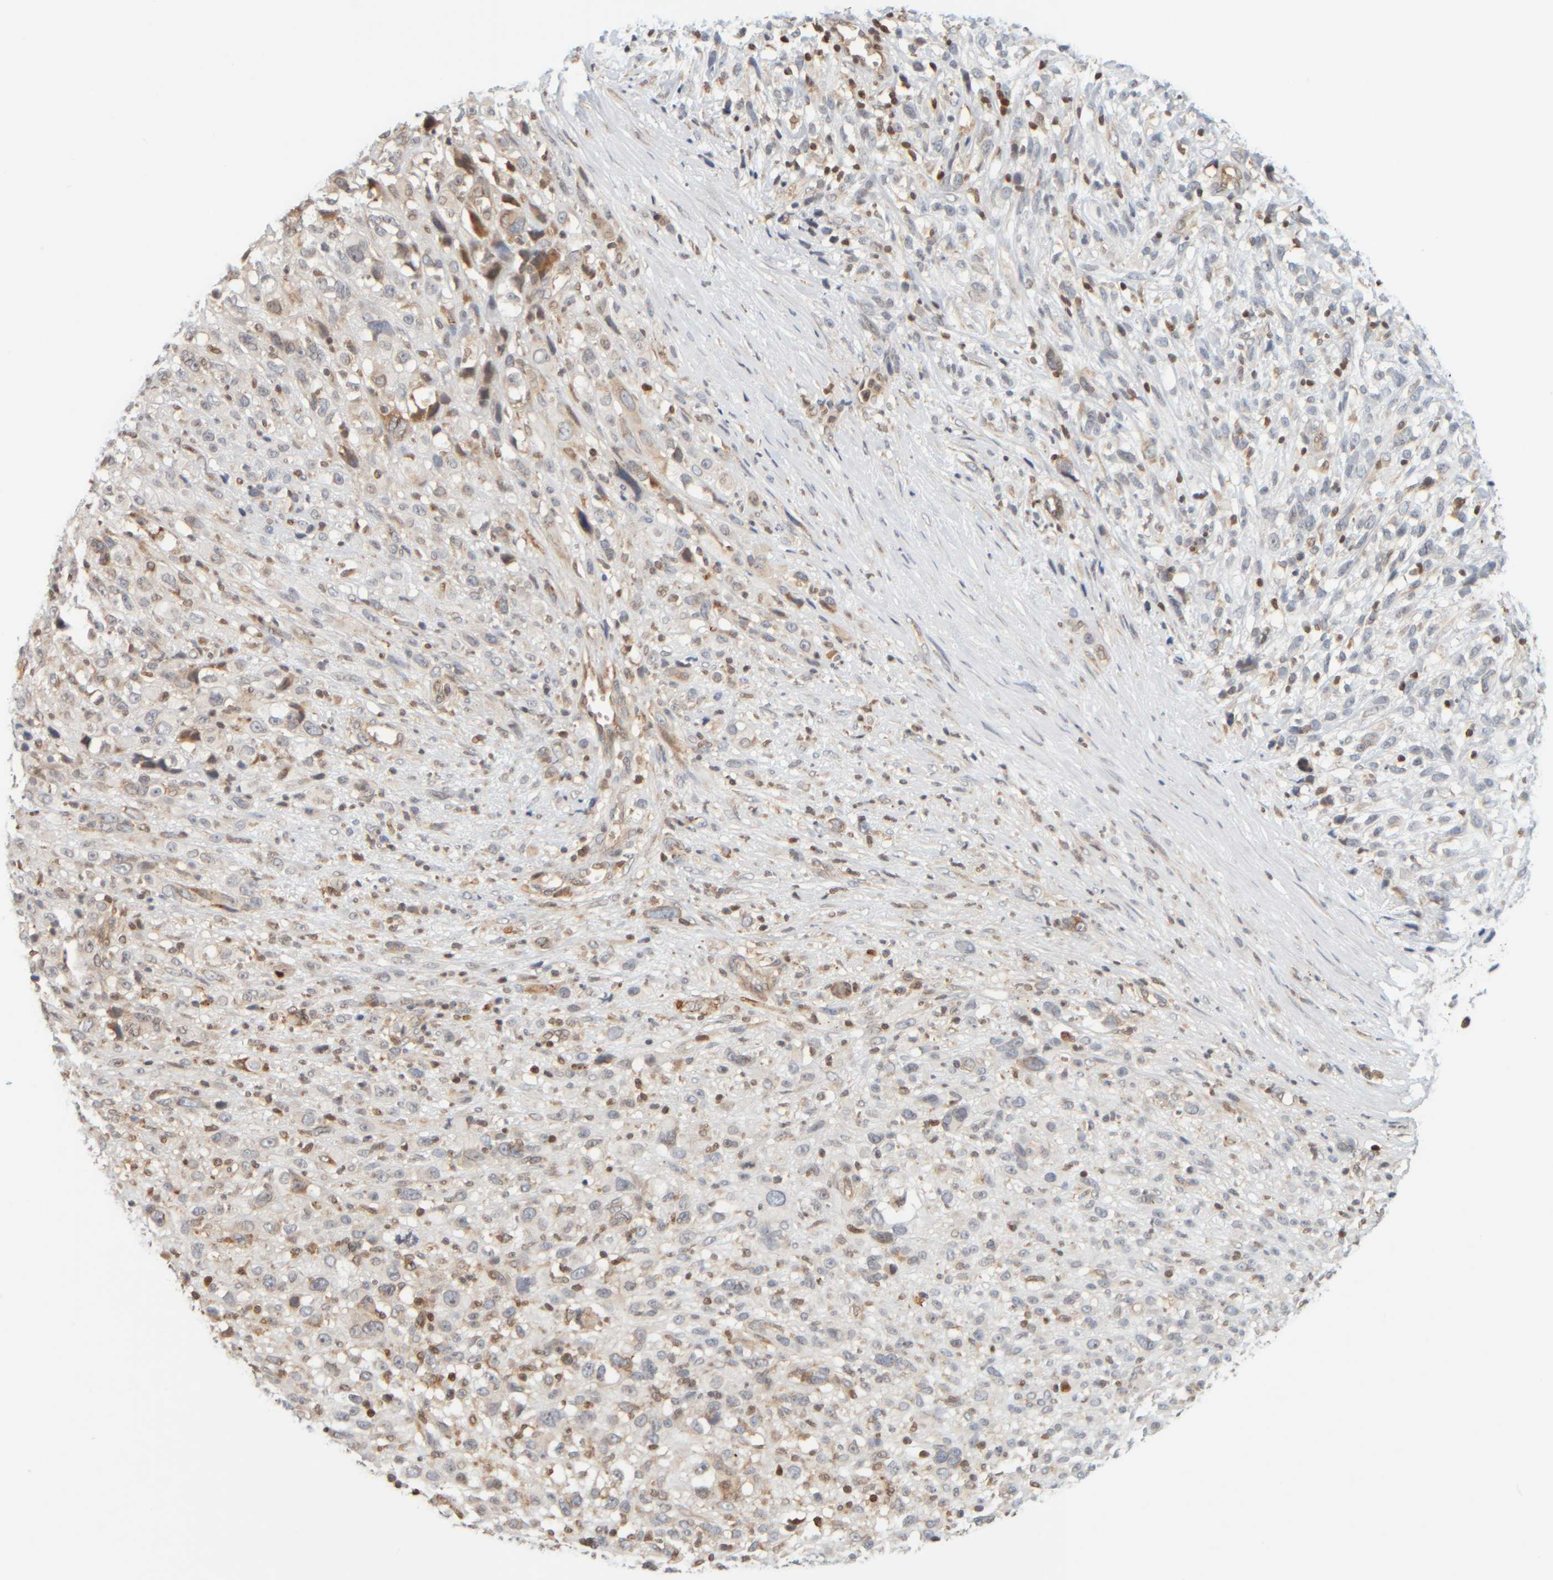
{"staining": {"intensity": "weak", "quantity": "<25%", "location": "cytoplasmic/membranous"}, "tissue": "melanoma", "cell_type": "Tumor cells", "image_type": "cancer", "snomed": [{"axis": "morphology", "description": "Malignant melanoma, NOS"}, {"axis": "topography", "description": "Skin"}], "caption": "The micrograph exhibits no staining of tumor cells in malignant melanoma. Brightfield microscopy of immunohistochemistry (IHC) stained with DAB (3,3'-diaminobenzidine) (brown) and hematoxylin (blue), captured at high magnification.", "gene": "PTGES3L-AARSD1", "patient": {"sex": "female", "age": 55}}